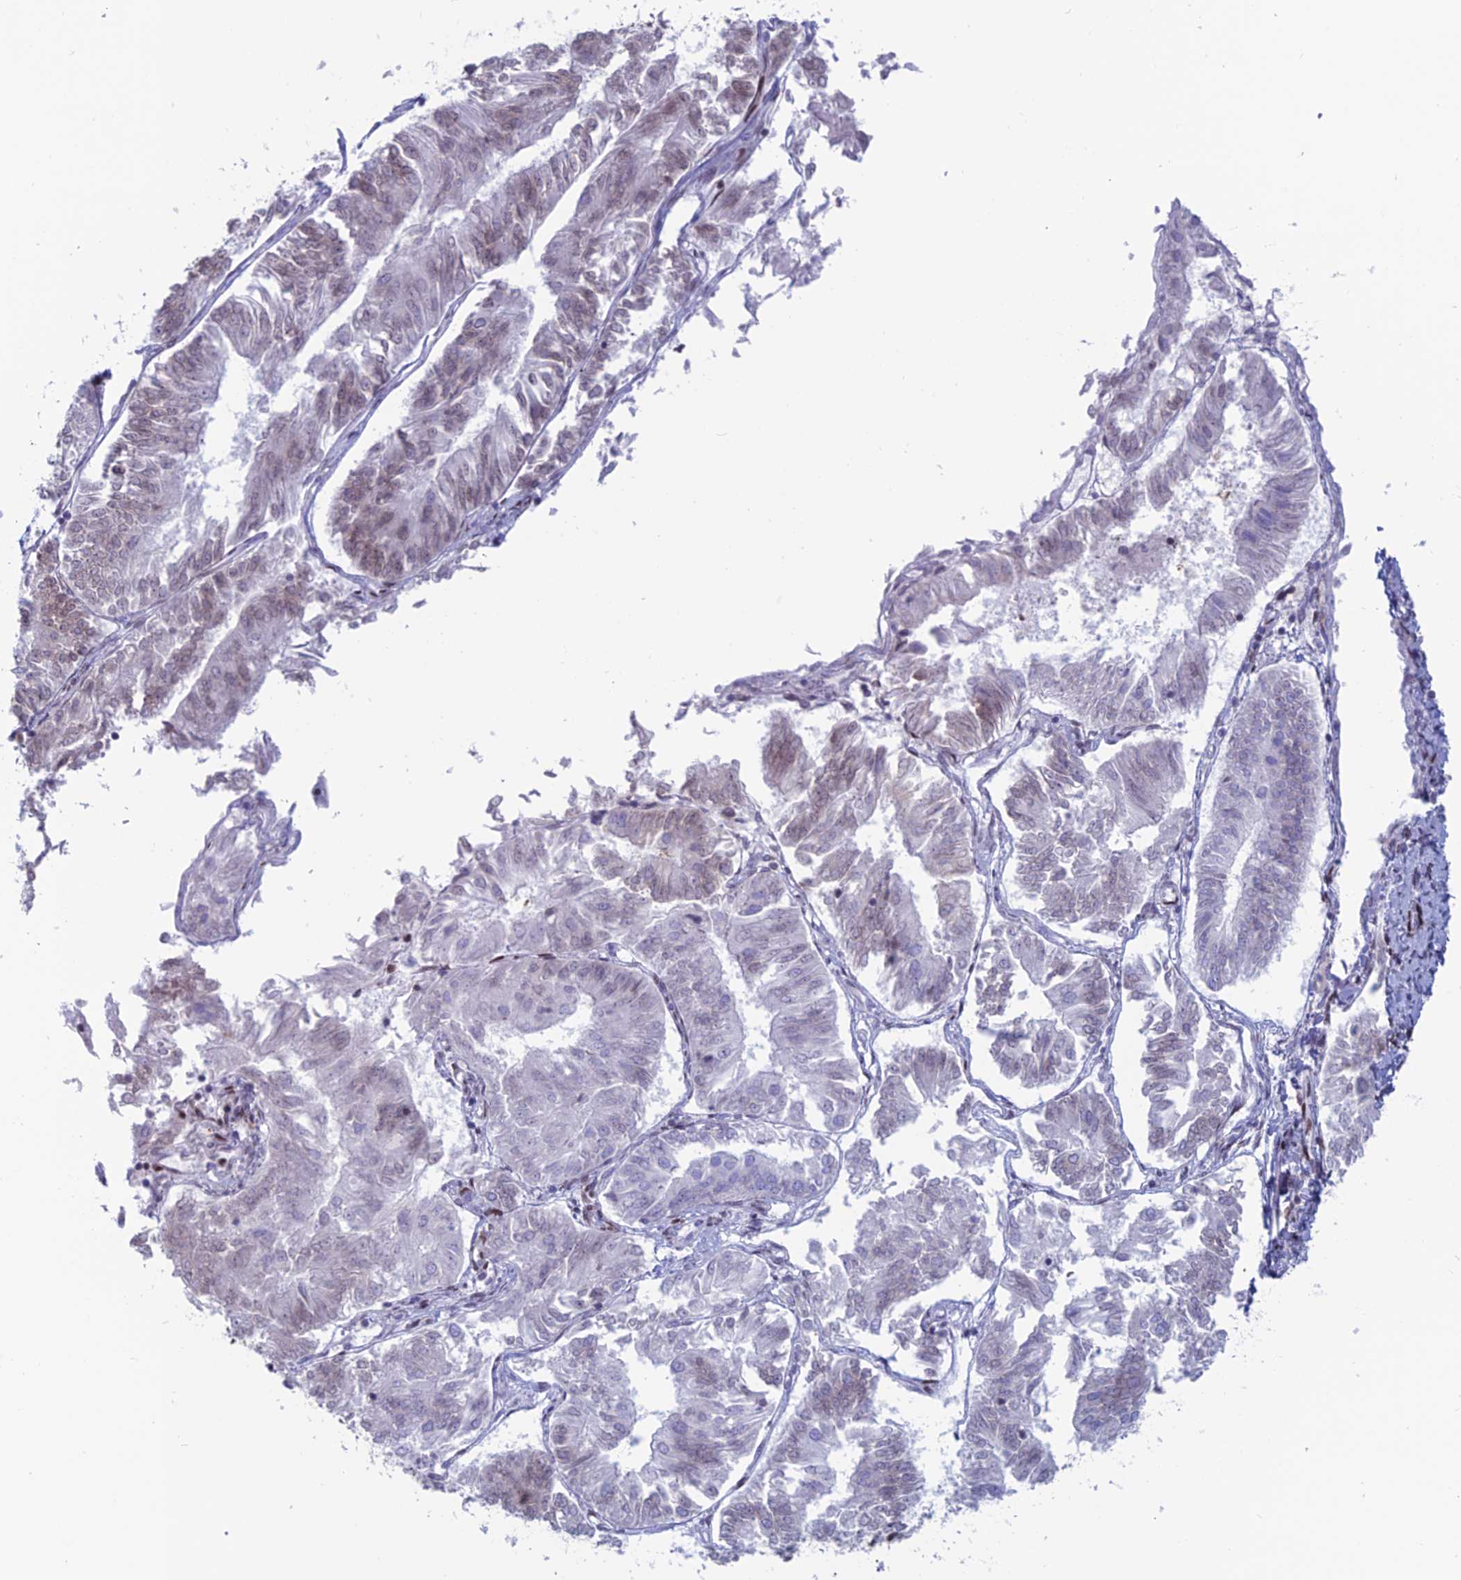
{"staining": {"intensity": "weak", "quantity": "<25%", "location": "nuclear"}, "tissue": "endometrial cancer", "cell_type": "Tumor cells", "image_type": "cancer", "snomed": [{"axis": "morphology", "description": "Adenocarcinoma, NOS"}, {"axis": "topography", "description": "Endometrium"}], "caption": "IHC of endometrial adenocarcinoma demonstrates no positivity in tumor cells. (Stains: DAB (3,3'-diaminobenzidine) immunohistochemistry (IHC) with hematoxylin counter stain, Microscopy: brightfield microscopy at high magnification).", "gene": "CERS6", "patient": {"sex": "female", "age": 58}}